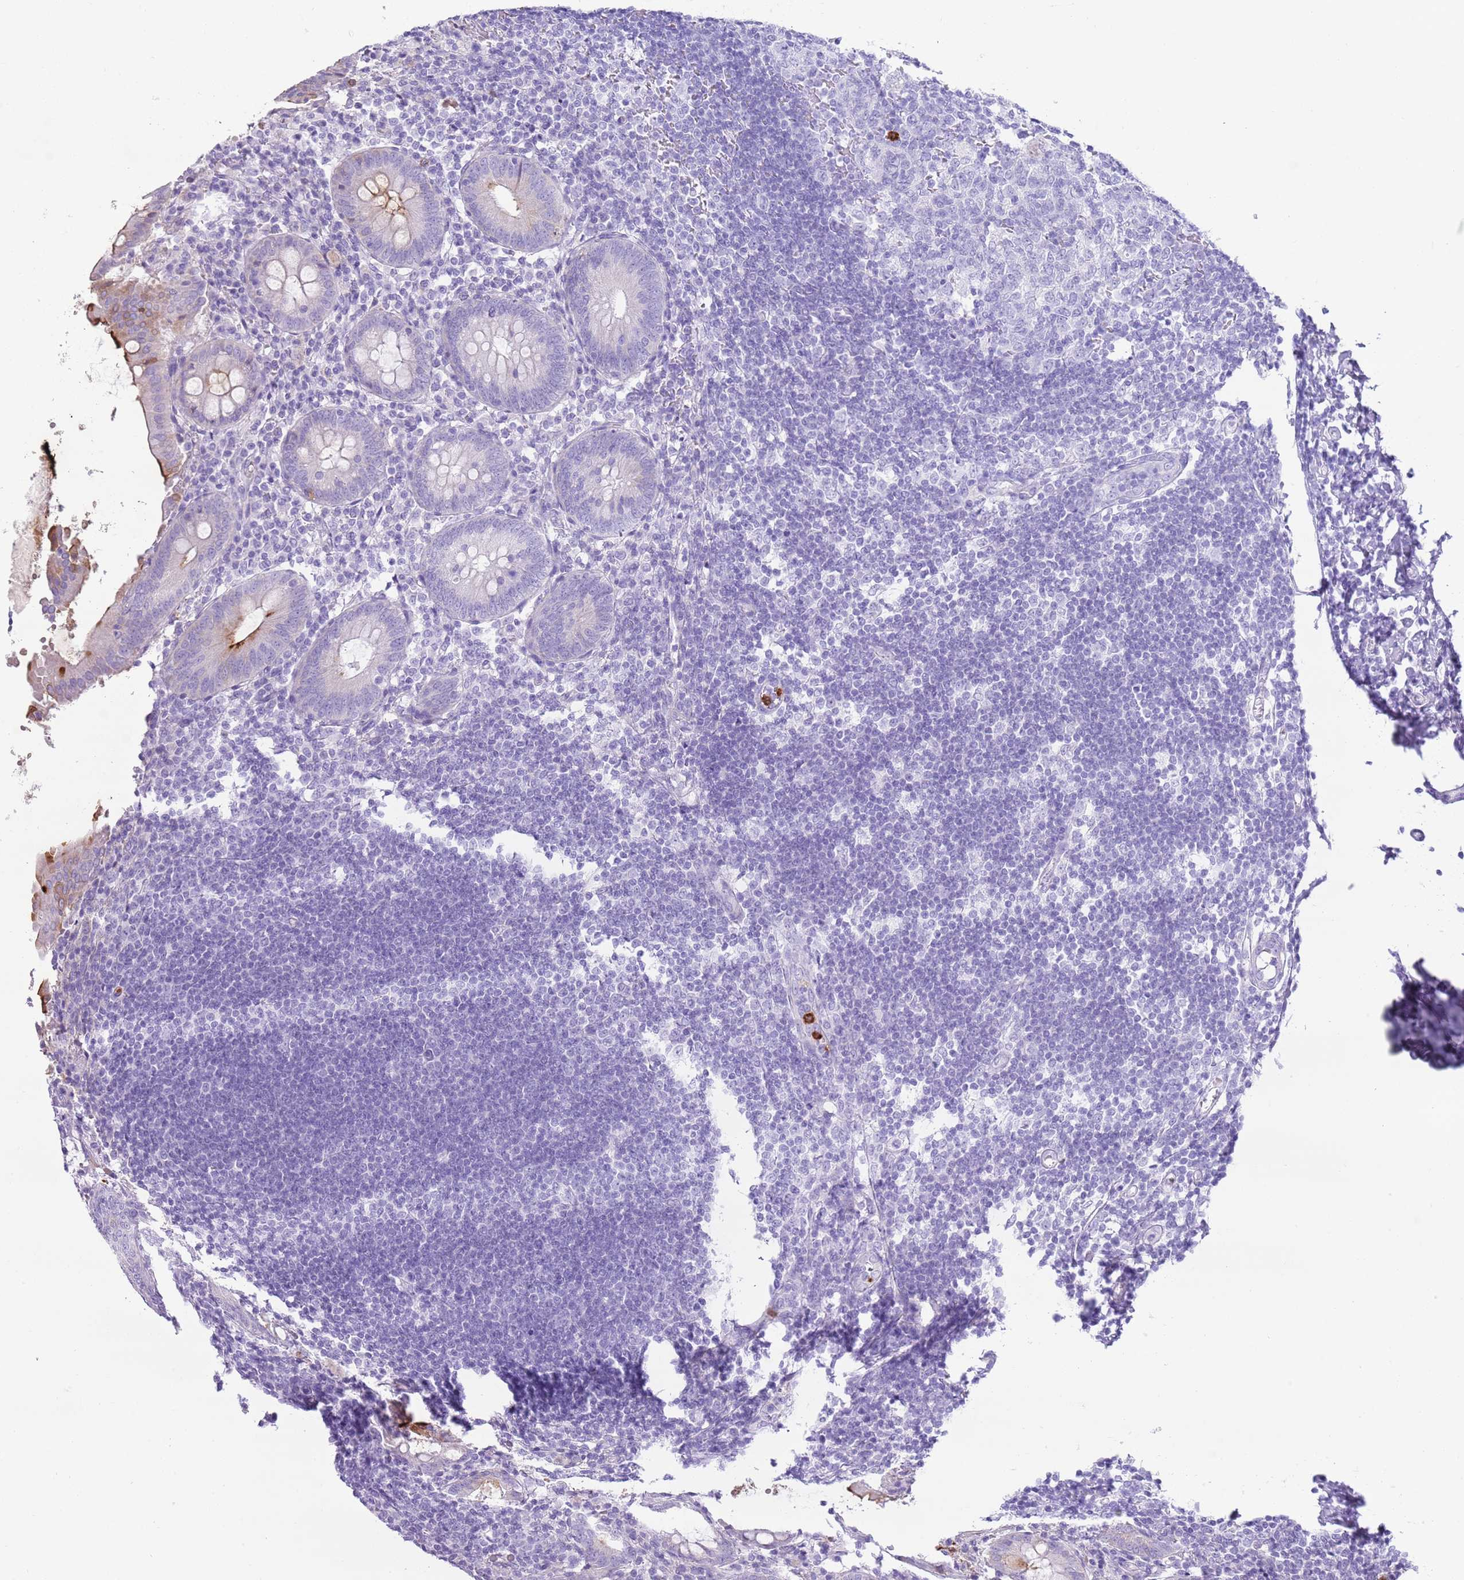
{"staining": {"intensity": "strong", "quantity": "<25%", "location": "cytoplasmic/membranous"}, "tissue": "appendix", "cell_type": "Glandular cells", "image_type": "normal", "snomed": [{"axis": "morphology", "description": "Normal tissue, NOS"}, {"axis": "topography", "description": "Appendix"}], "caption": "Immunohistochemistry micrograph of unremarkable human appendix stained for a protein (brown), which reveals medium levels of strong cytoplasmic/membranous positivity in approximately <25% of glandular cells.", "gene": "CD177", "patient": {"sex": "female", "age": 54}}